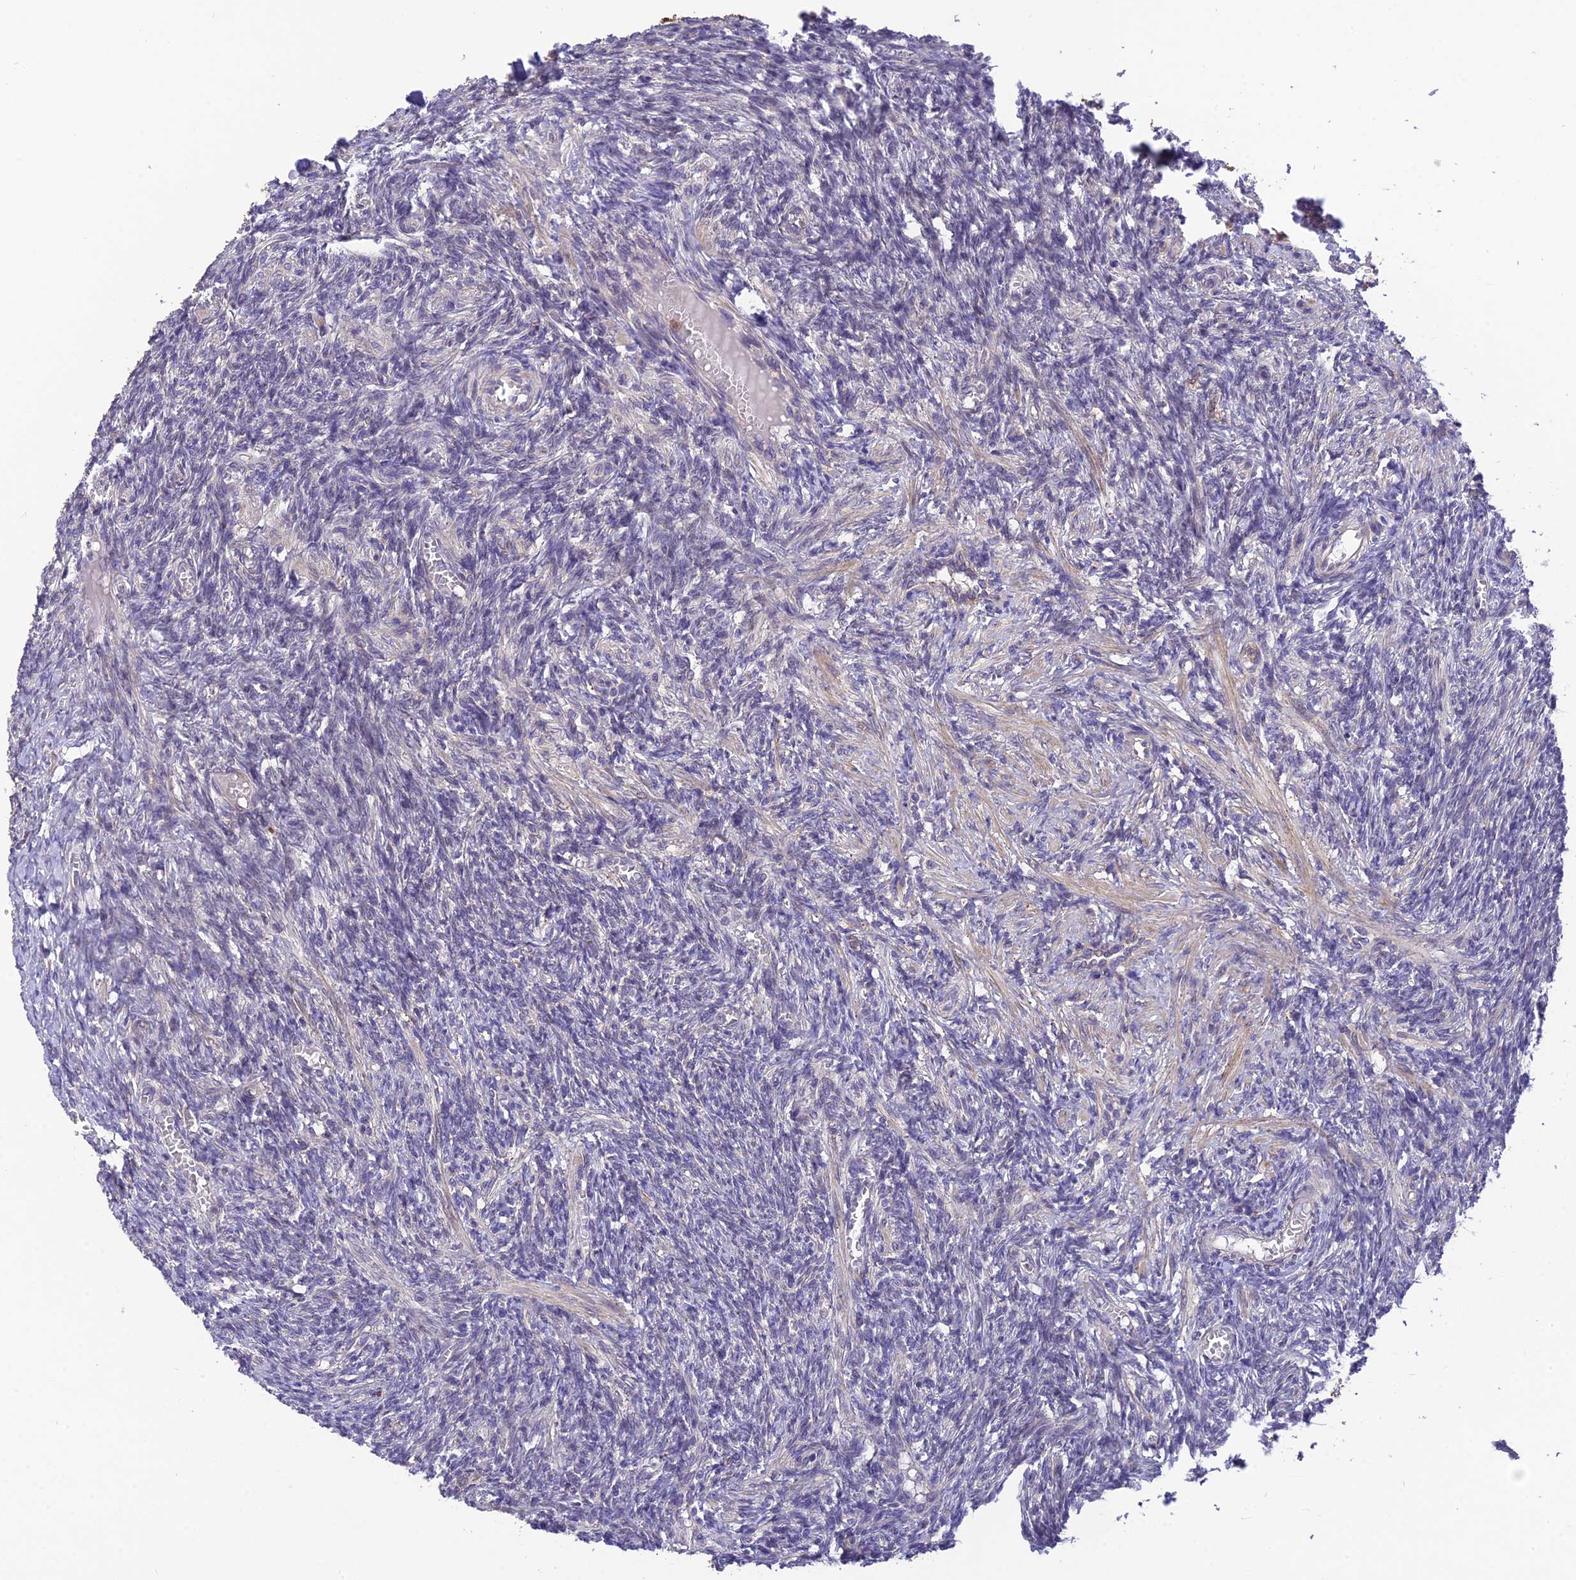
{"staining": {"intensity": "negative", "quantity": "none", "location": "none"}, "tissue": "ovary", "cell_type": "Ovarian stroma cells", "image_type": "normal", "snomed": [{"axis": "morphology", "description": "Normal tissue, NOS"}, {"axis": "topography", "description": "Ovary"}], "caption": "Immunohistochemistry (IHC) micrograph of normal human ovary stained for a protein (brown), which displays no positivity in ovarian stroma cells.", "gene": "BMT2", "patient": {"sex": "female", "age": 27}}